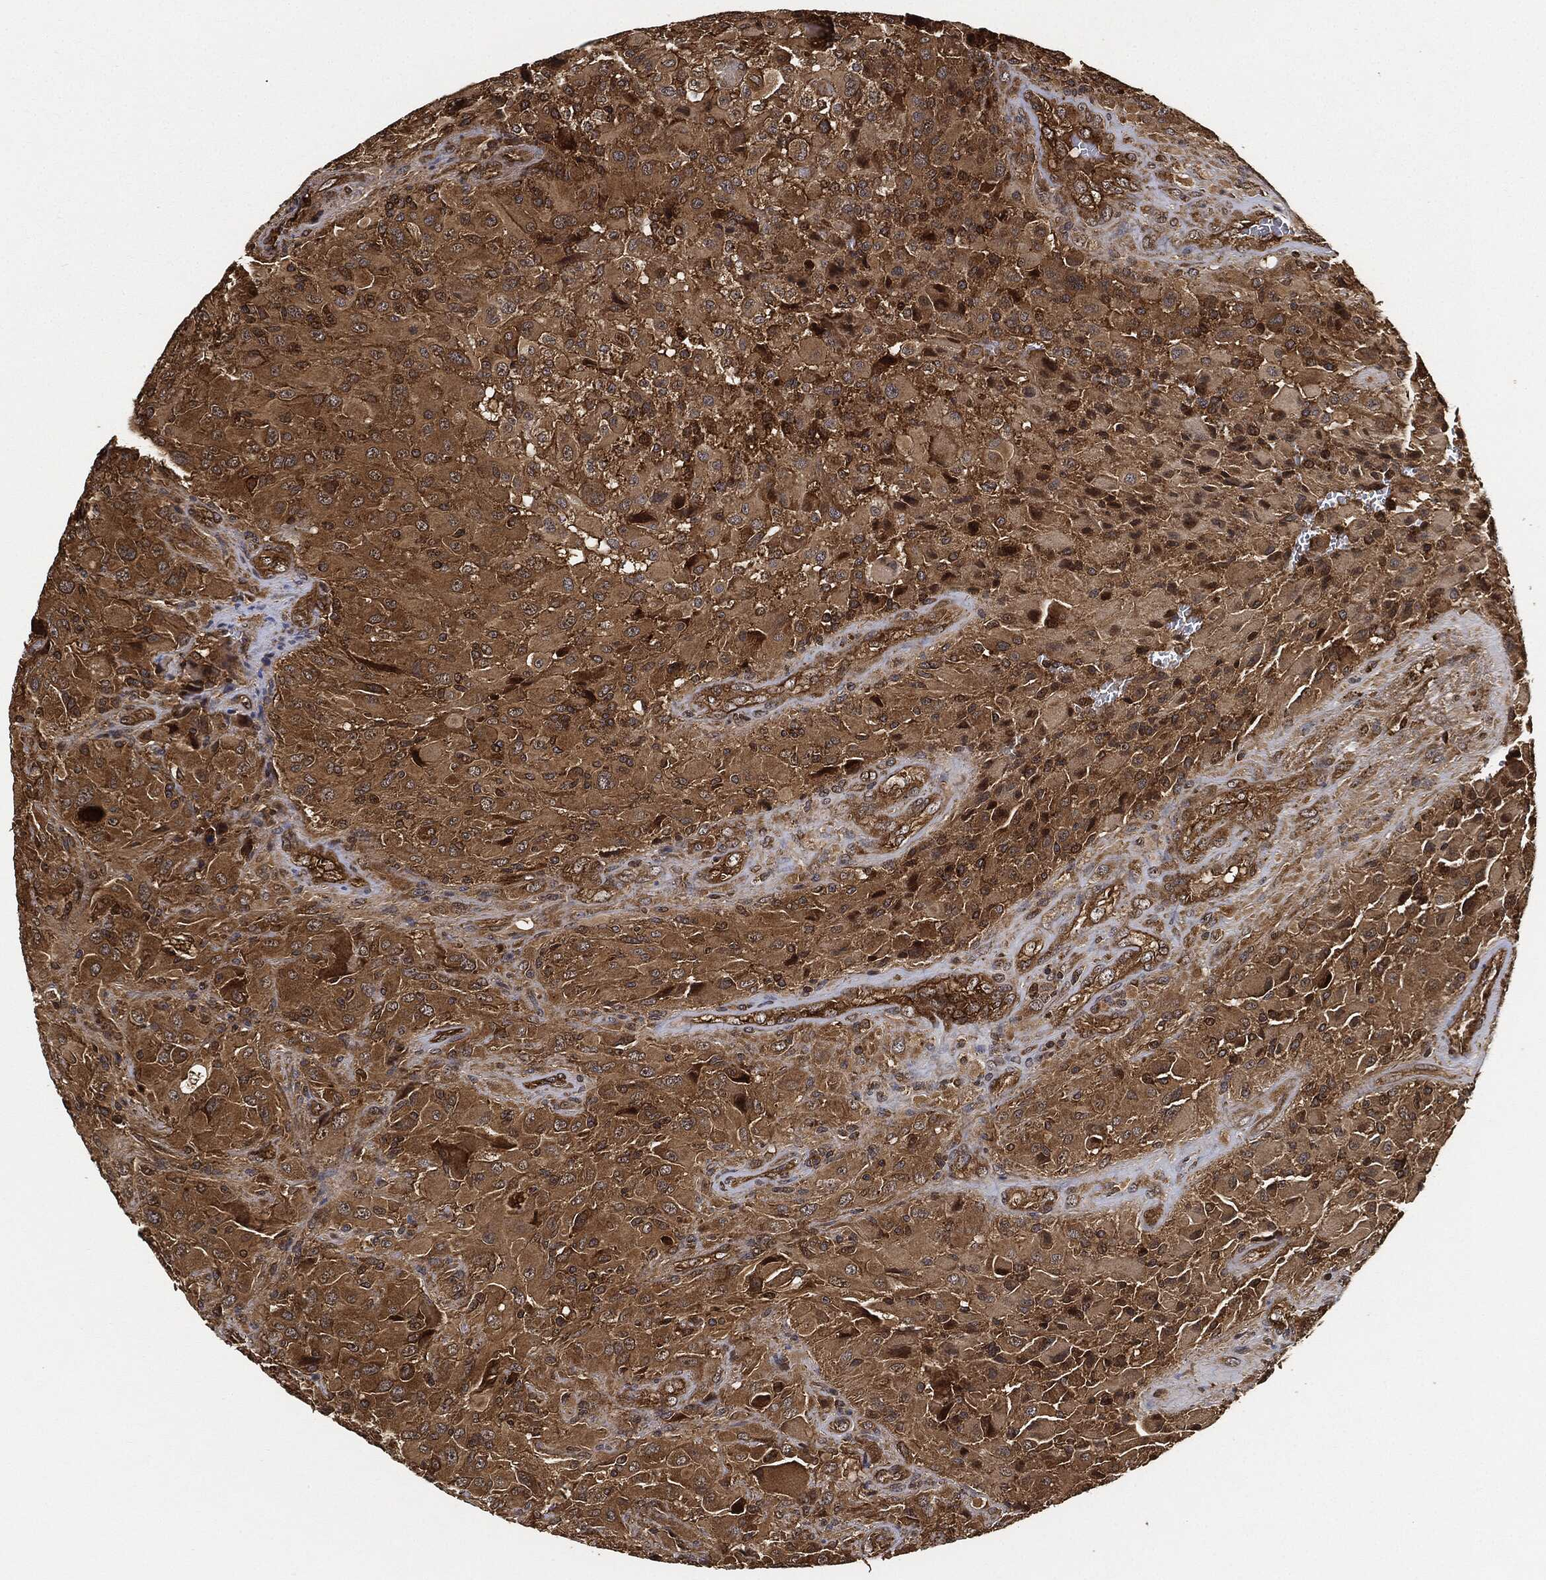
{"staining": {"intensity": "moderate", "quantity": "25%-75%", "location": "cytoplasmic/membranous"}, "tissue": "glioma", "cell_type": "Tumor cells", "image_type": "cancer", "snomed": [{"axis": "morphology", "description": "Glioma, malignant, High grade"}, {"axis": "topography", "description": "Cerebral cortex"}], "caption": "Protein expression analysis of human malignant high-grade glioma reveals moderate cytoplasmic/membranous expression in about 25%-75% of tumor cells. (DAB (3,3'-diaminobenzidine) IHC with brightfield microscopy, high magnification).", "gene": "CEP290", "patient": {"sex": "male", "age": 35}}